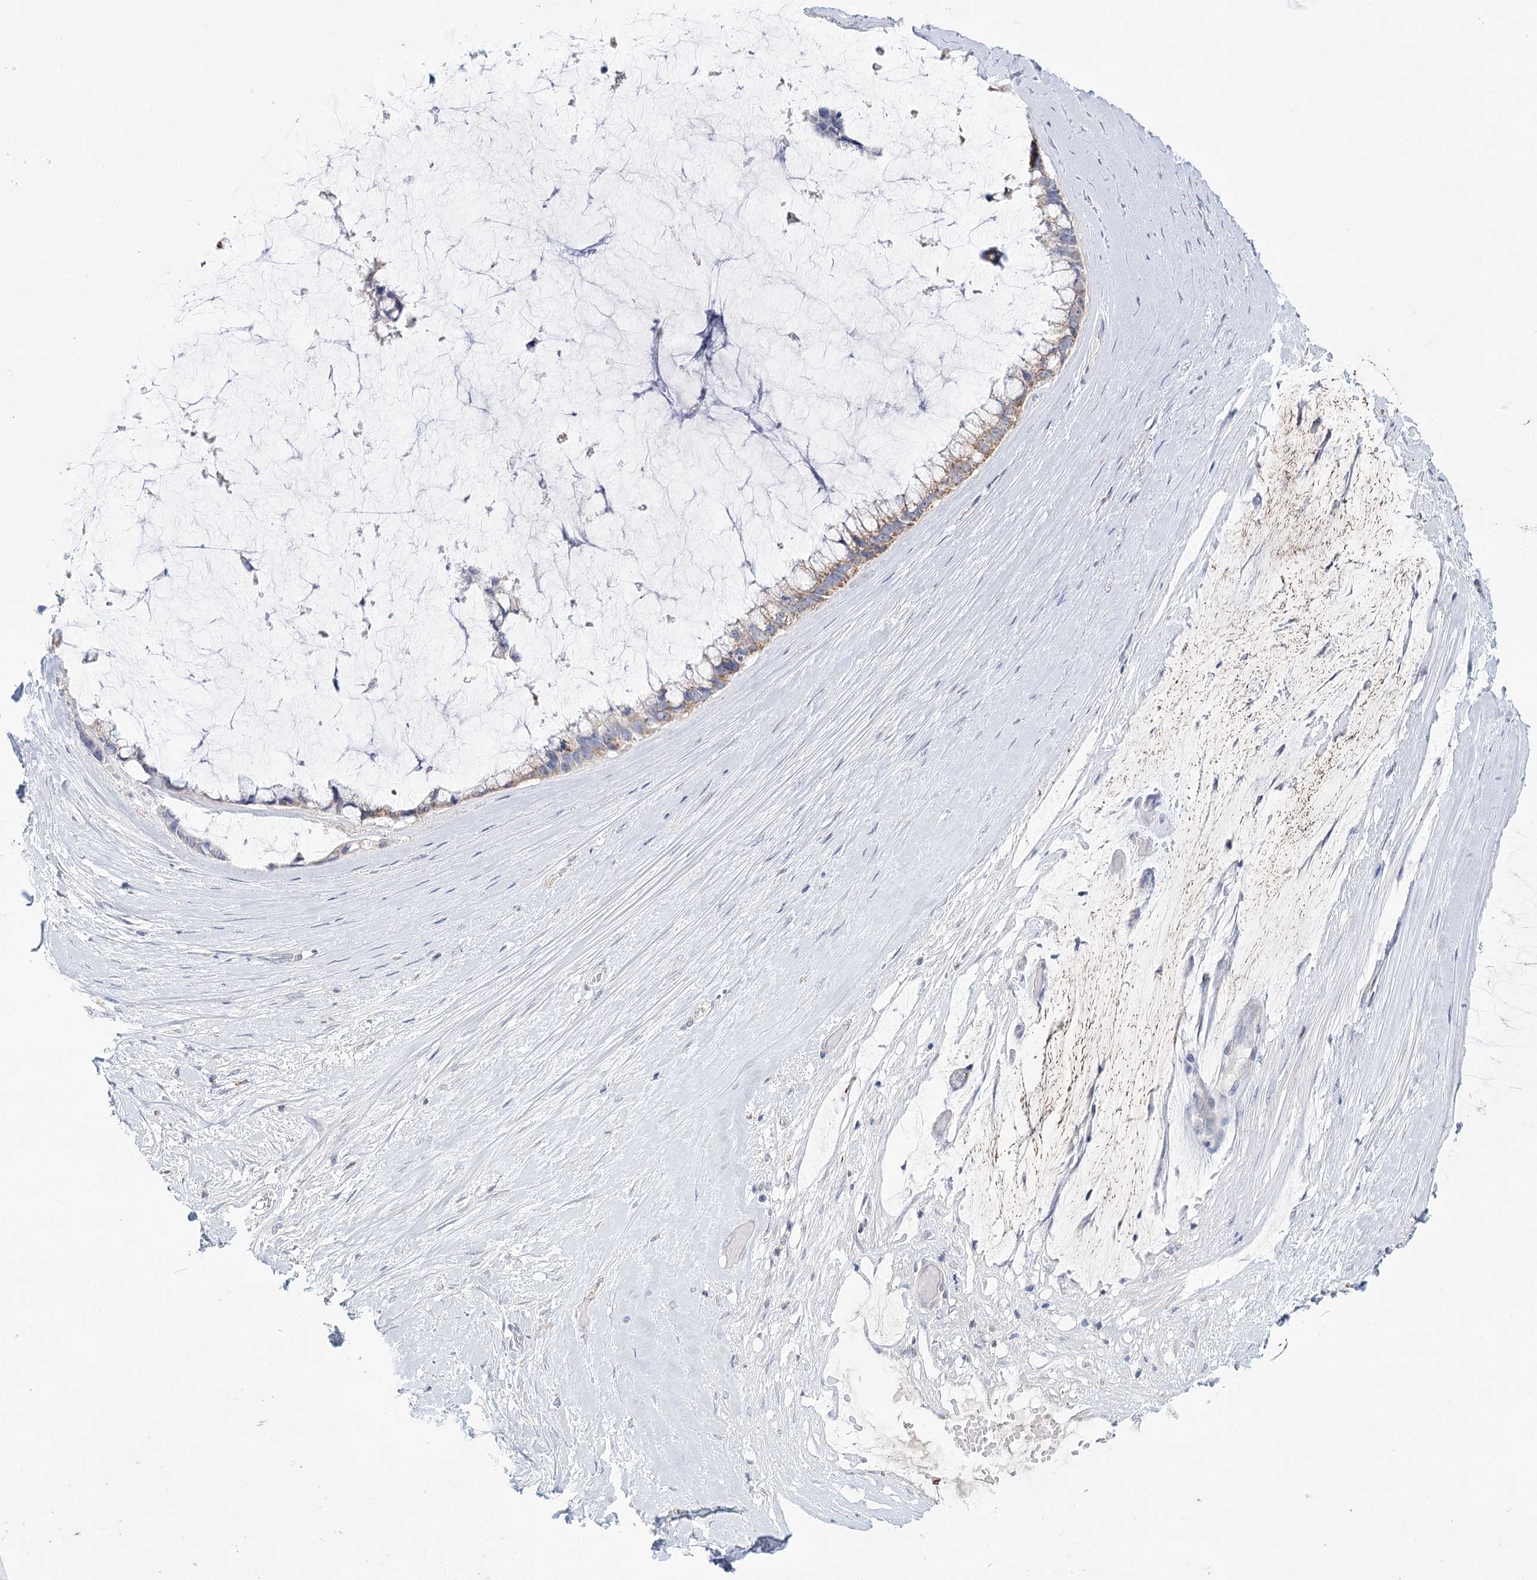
{"staining": {"intensity": "weak", "quantity": "25%-75%", "location": "cytoplasmic/membranous"}, "tissue": "ovarian cancer", "cell_type": "Tumor cells", "image_type": "cancer", "snomed": [{"axis": "morphology", "description": "Cystadenocarcinoma, mucinous, NOS"}, {"axis": "topography", "description": "Ovary"}], "caption": "Ovarian cancer stained with DAB immunohistochemistry displays low levels of weak cytoplasmic/membranous expression in approximately 25%-75% of tumor cells. The staining is performed using DAB (3,3'-diaminobenzidine) brown chromogen to label protein expression. The nuclei are counter-stained blue using hematoxylin.", "gene": "ARHGAP44", "patient": {"sex": "female", "age": 39}}